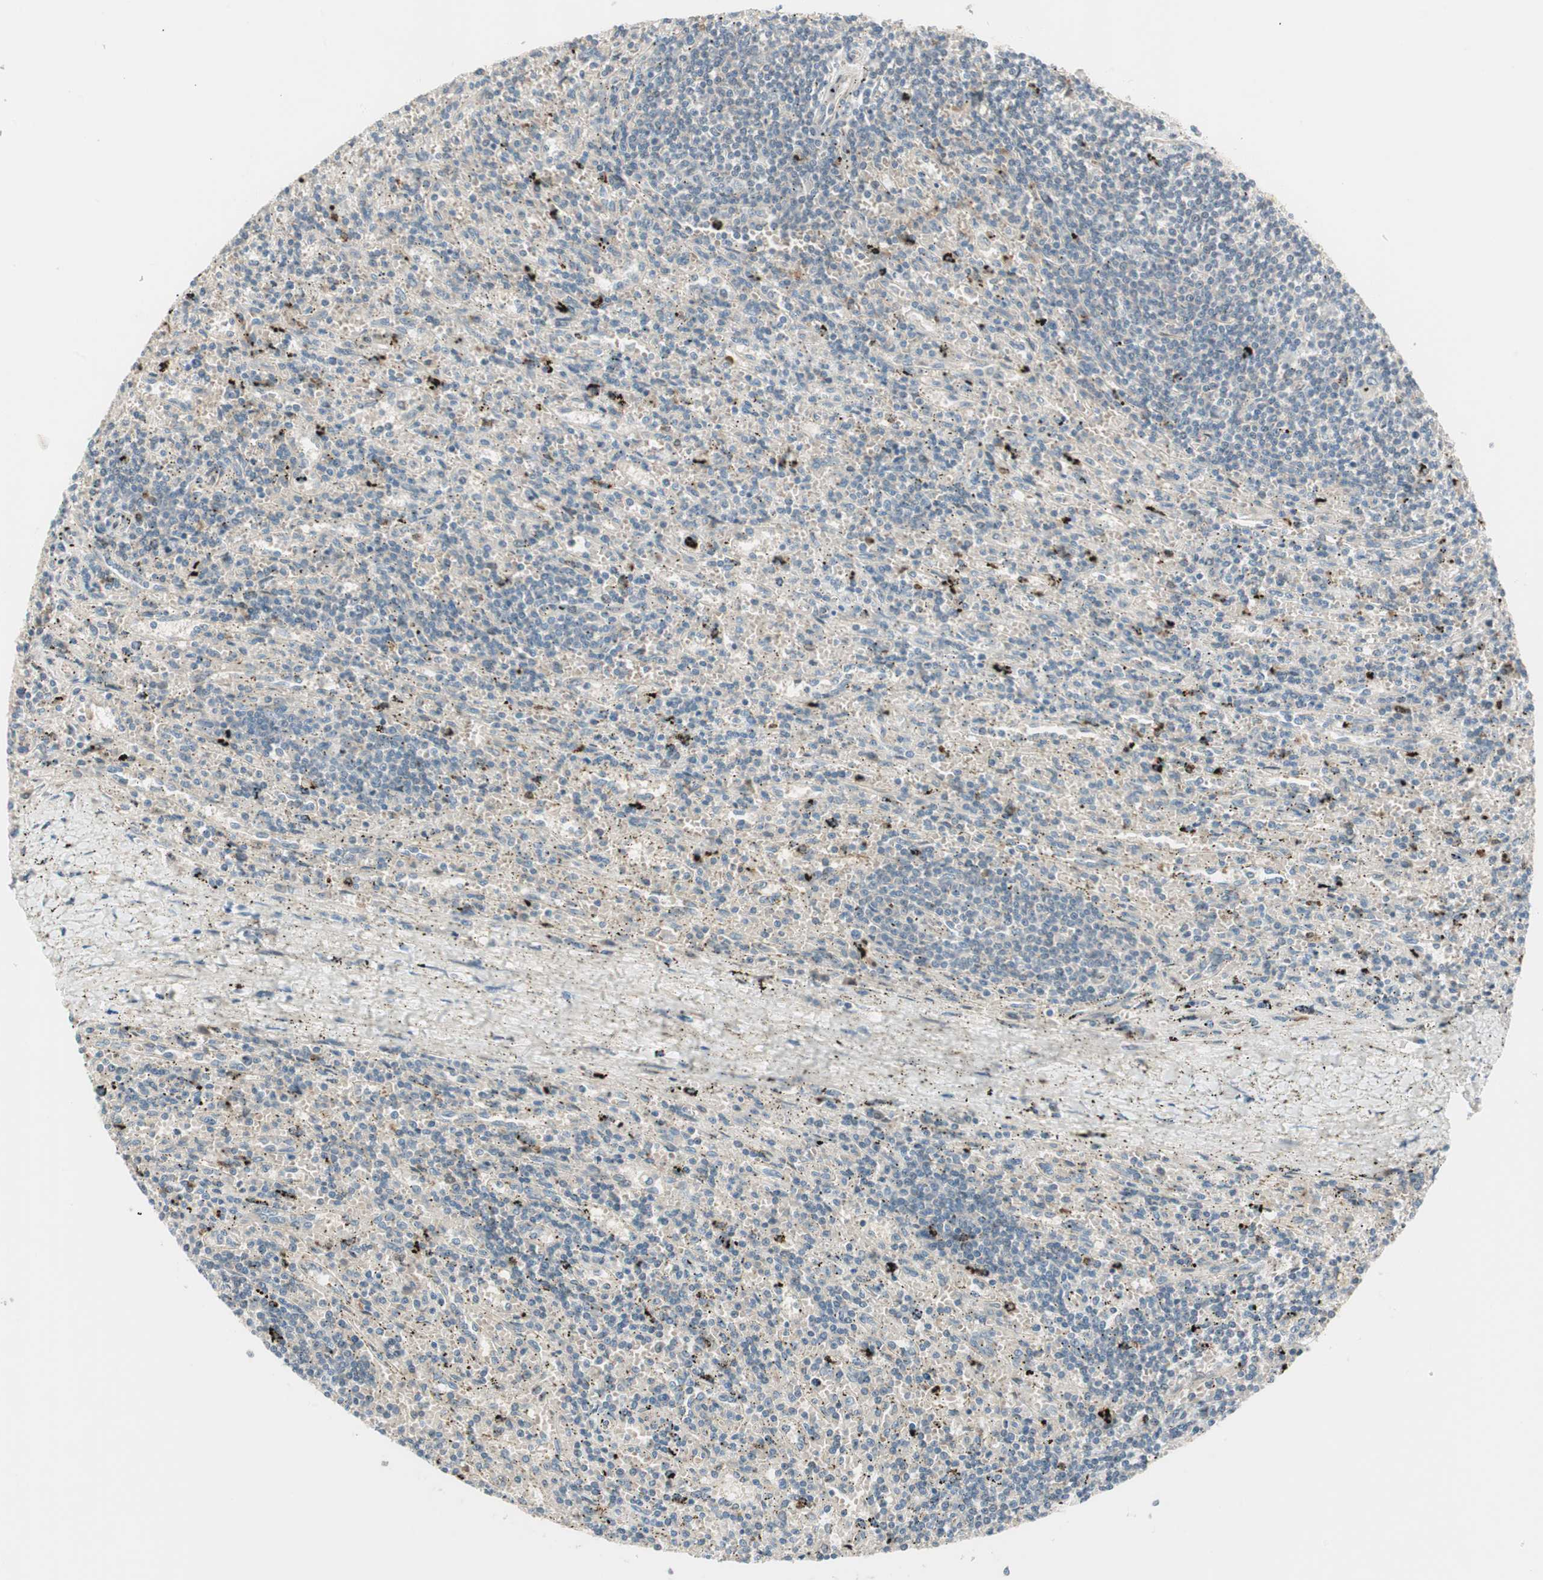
{"staining": {"intensity": "negative", "quantity": "none", "location": "none"}, "tissue": "lymphoma", "cell_type": "Tumor cells", "image_type": "cancer", "snomed": [{"axis": "morphology", "description": "Malignant lymphoma, non-Hodgkin's type, Low grade"}, {"axis": "topography", "description": "Spleen"}], "caption": "A micrograph of lymphoma stained for a protein exhibits no brown staining in tumor cells.", "gene": "CGRRF1", "patient": {"sex": "male", "age": 76}}